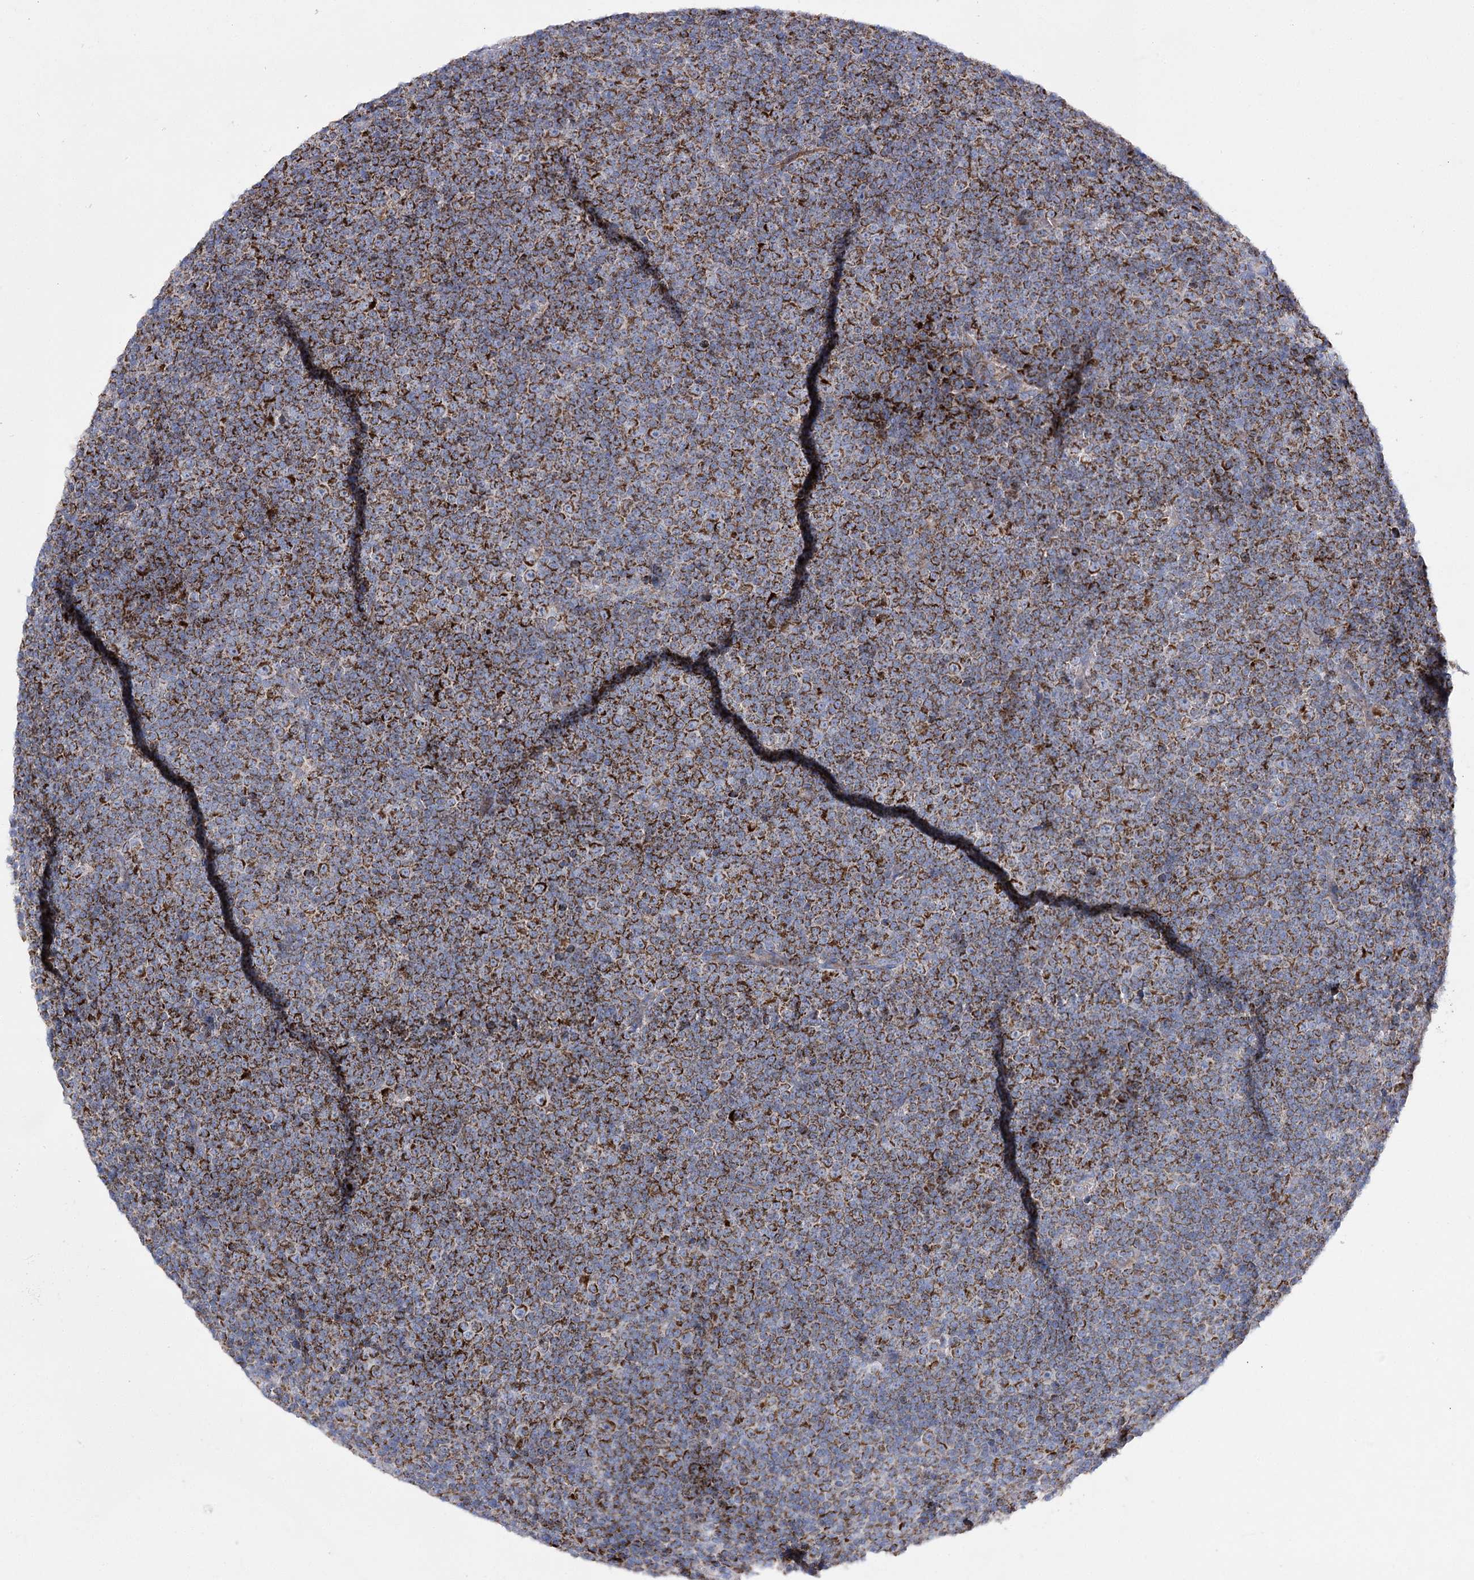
{"staining": {"intensity": "strong", "quantity": ">75%", "location": "cytoplasmic/membranous"}, "tissue": "lymphoma", "cell_type": "Tumor cells", "image_type": "cancer", "snomed": [{"axis": "morphology", "description": "Malignant lymphoma, non-Hodgkin's type, Low grade"}, {"axis": "topography", "description": "Lymph node"}], "caption": "This histopathology image reveals low-grade malignant lymphoma, non-Hodgkin's type stained with IHC to label a protein in brown. The cytoplasmic/membranous of tumor cells show strong positivity for the protein. Nuclei are counter-stained blue.", "gene": "COX15", "patient": {"sex": "female", "age": 67}}